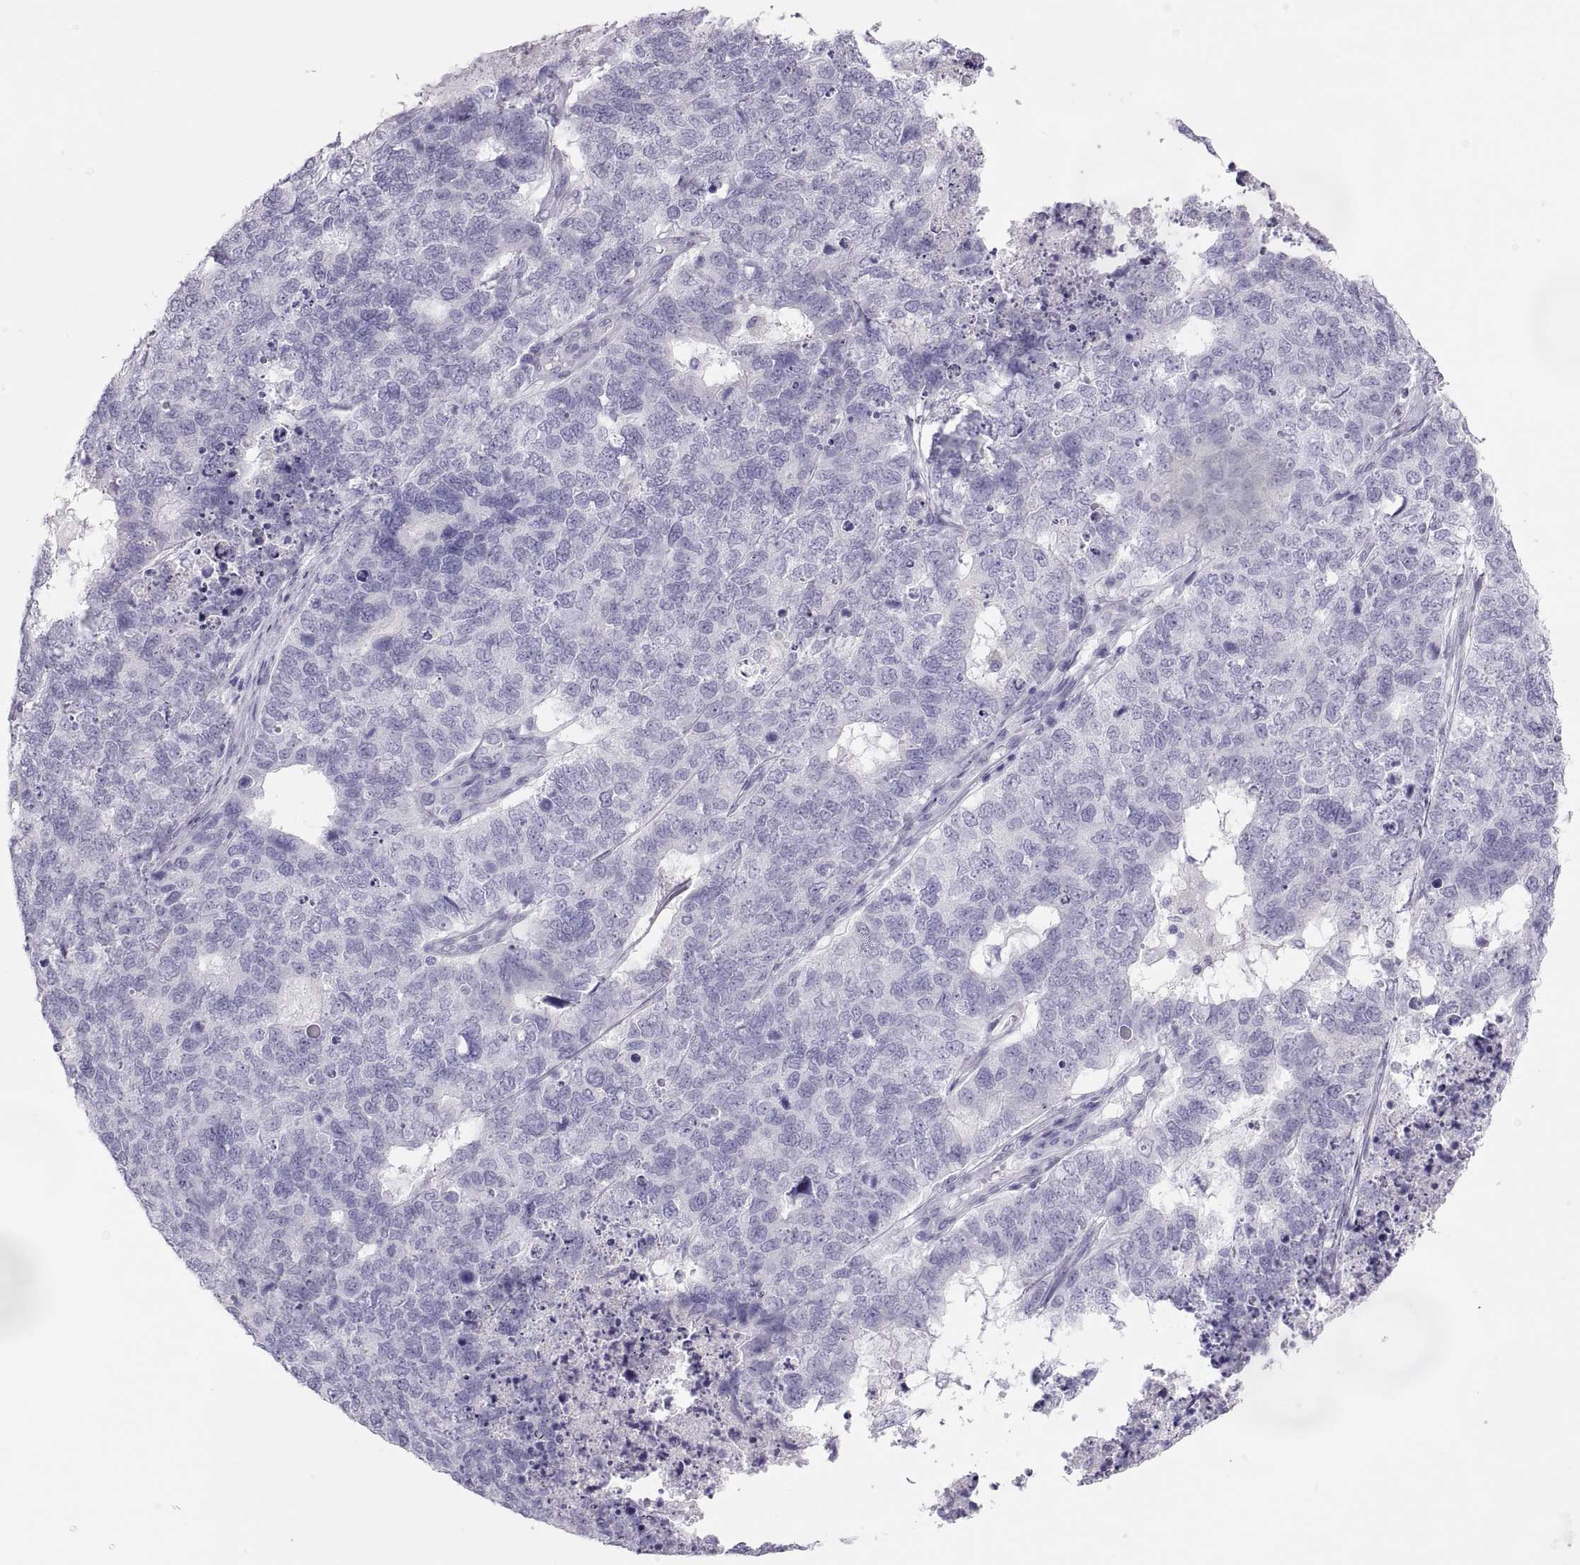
{"staining": {"intensity": "negative", "quantity": "none", "location": "none"}, "tissue": "cervical cancer", "cell_type": "Tumor cells", "image_type": "cancer", "snomed": [{"axis": "morphology", "description": "Squamous cell carcinoma, NOS"}, {"axis": "topography", "description": "Cervix"}], "caption": "Immunohistochemical staining of human squamous cell carcinoma (cervical) exhibits no significant expression in tumor cells. (DAB (3,3'-diaminobenzidine) immunohistochemistry visualized using brightfield microscopy, high magnification).", "gene": "SEMG1", "patient": {"sex": "female", "age": 63}}